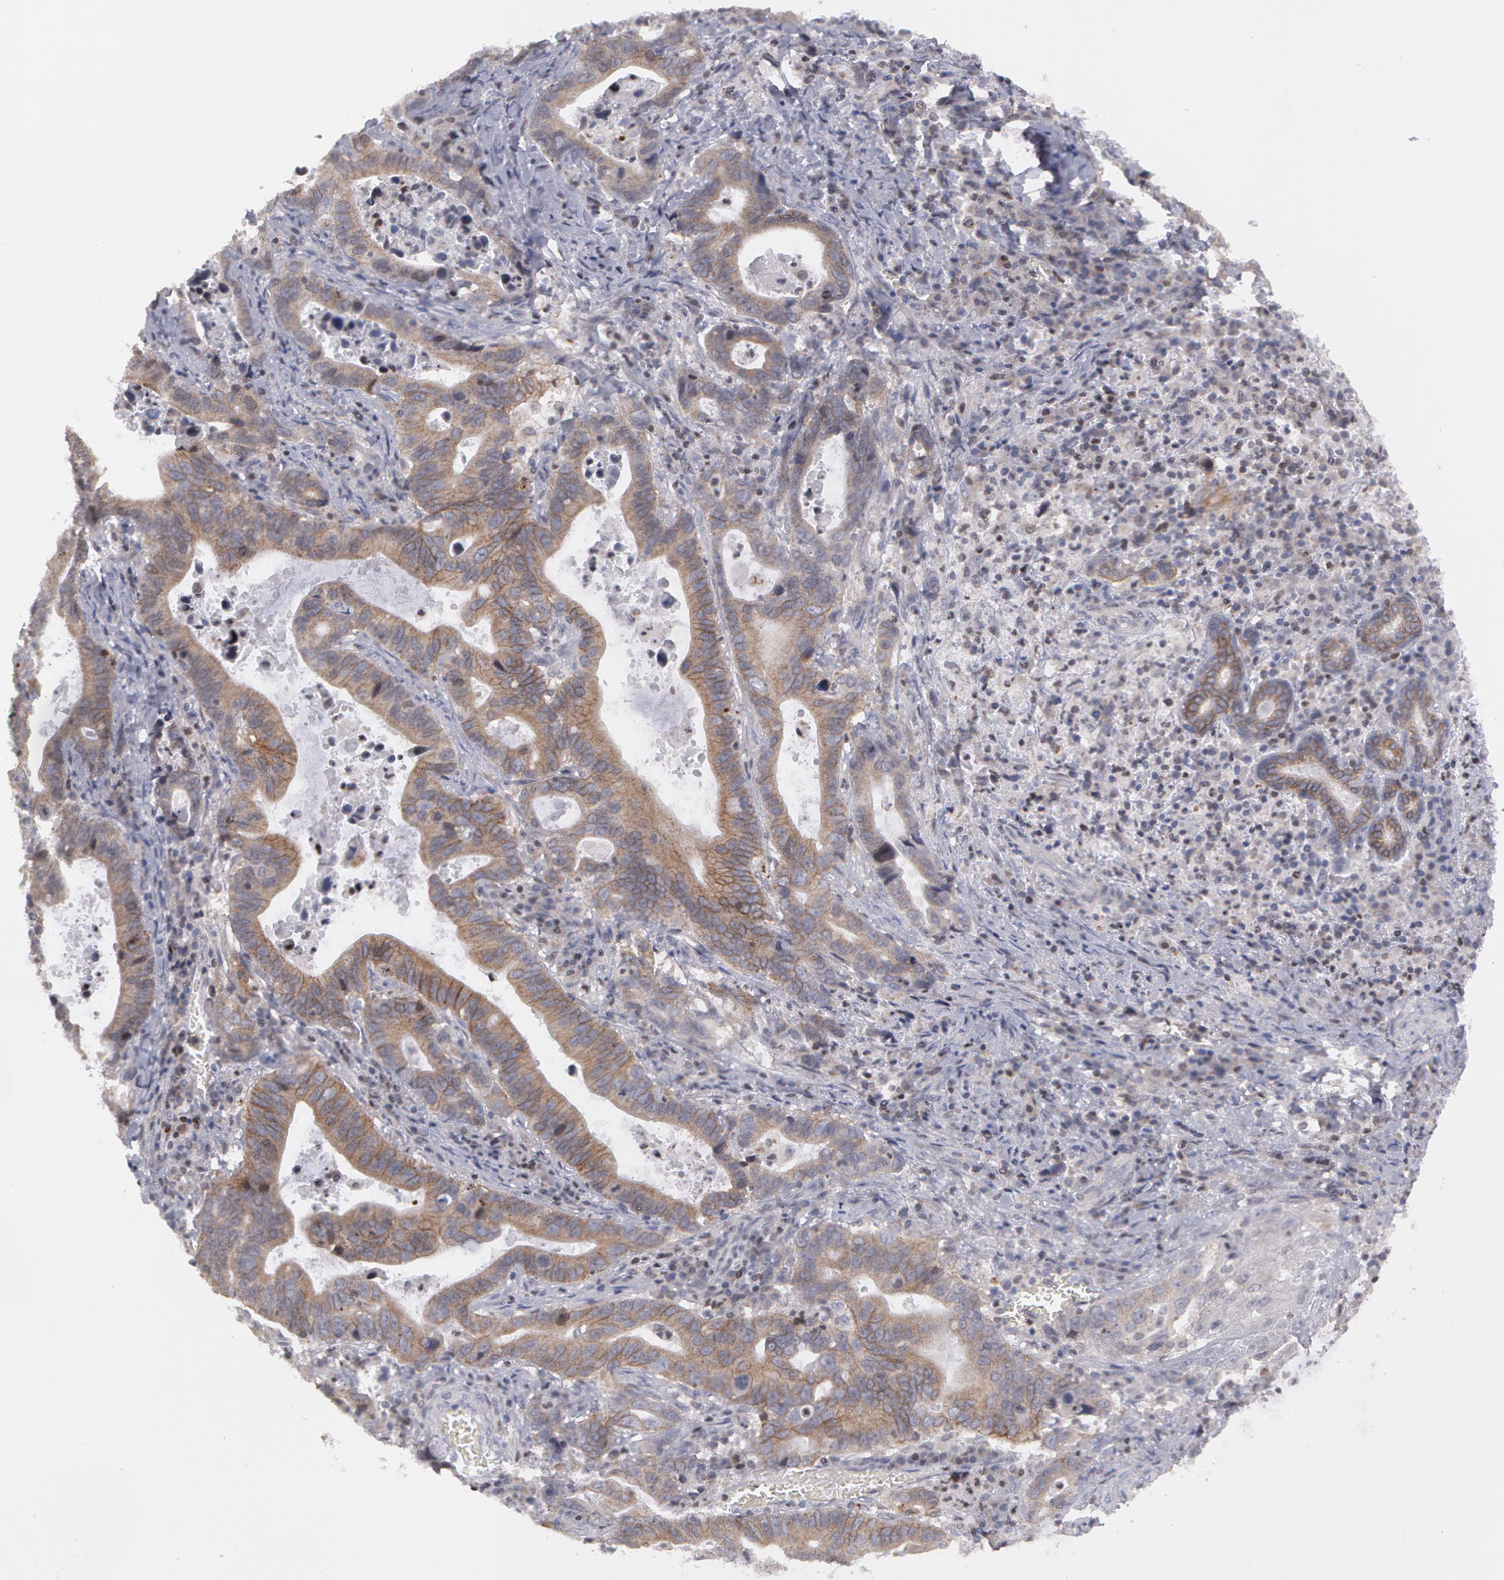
{"staining": {"intensity": "weak", "quantity": ">75%", "location": "cytoplasmic/membranous"}, "tissue": "stomach cancer", "cell_type": "Tumor cells", "image_type": "cancer", "snomed": [{"axis": "morphology", "description": "Adenocarcinoma, NOS"}, {"axis": "topography", "description": "Stomach, upper"}], "caption": "Protein staining reveals weak cytoplasmic/membranous staining in approximately >75% of tumor cells in stomach adenocarcinoma.", "gene": "ERBB2", "patient": {"sex": "male", "age": 63}}